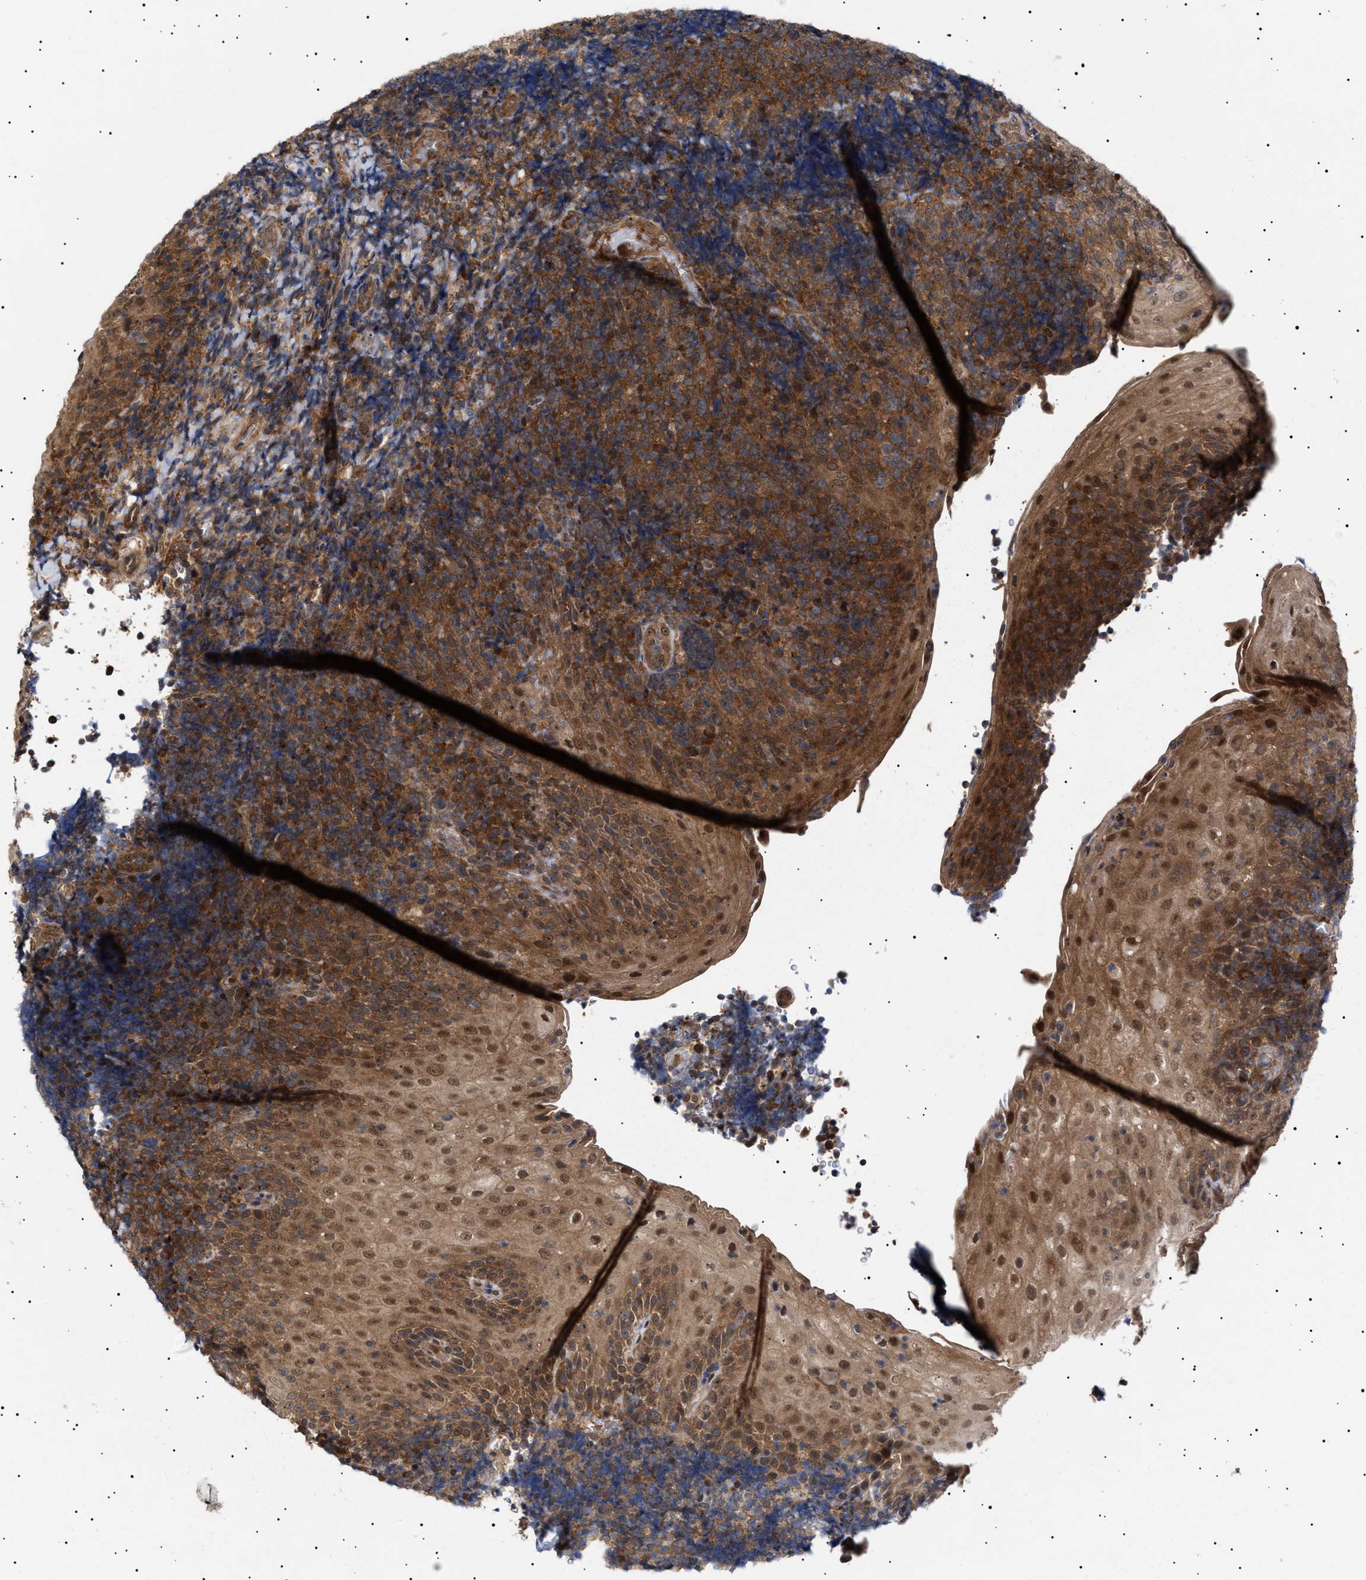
{"staining": {"intensity": "moderate", "quantity": ">75%", "location": "cytoplasmic/membranous"}, "tissue": "tonsil", "cell_type": "Germinal center cells", "image_type": "normal", "snomed": [{"axis": "morphology", "description": "Normal tissue, NOS"}, {"axis": "topography", "description": "Tonsil"}], "caption": "A histopathology image showing moderate cytoplasmic/membranous staining in about >75% of germinal center cells in benign tonsil, as visualized by brown immunohistochemical staining.", "gene": "NPLOC4", "patient": {"sex": "male", "age": 37}}